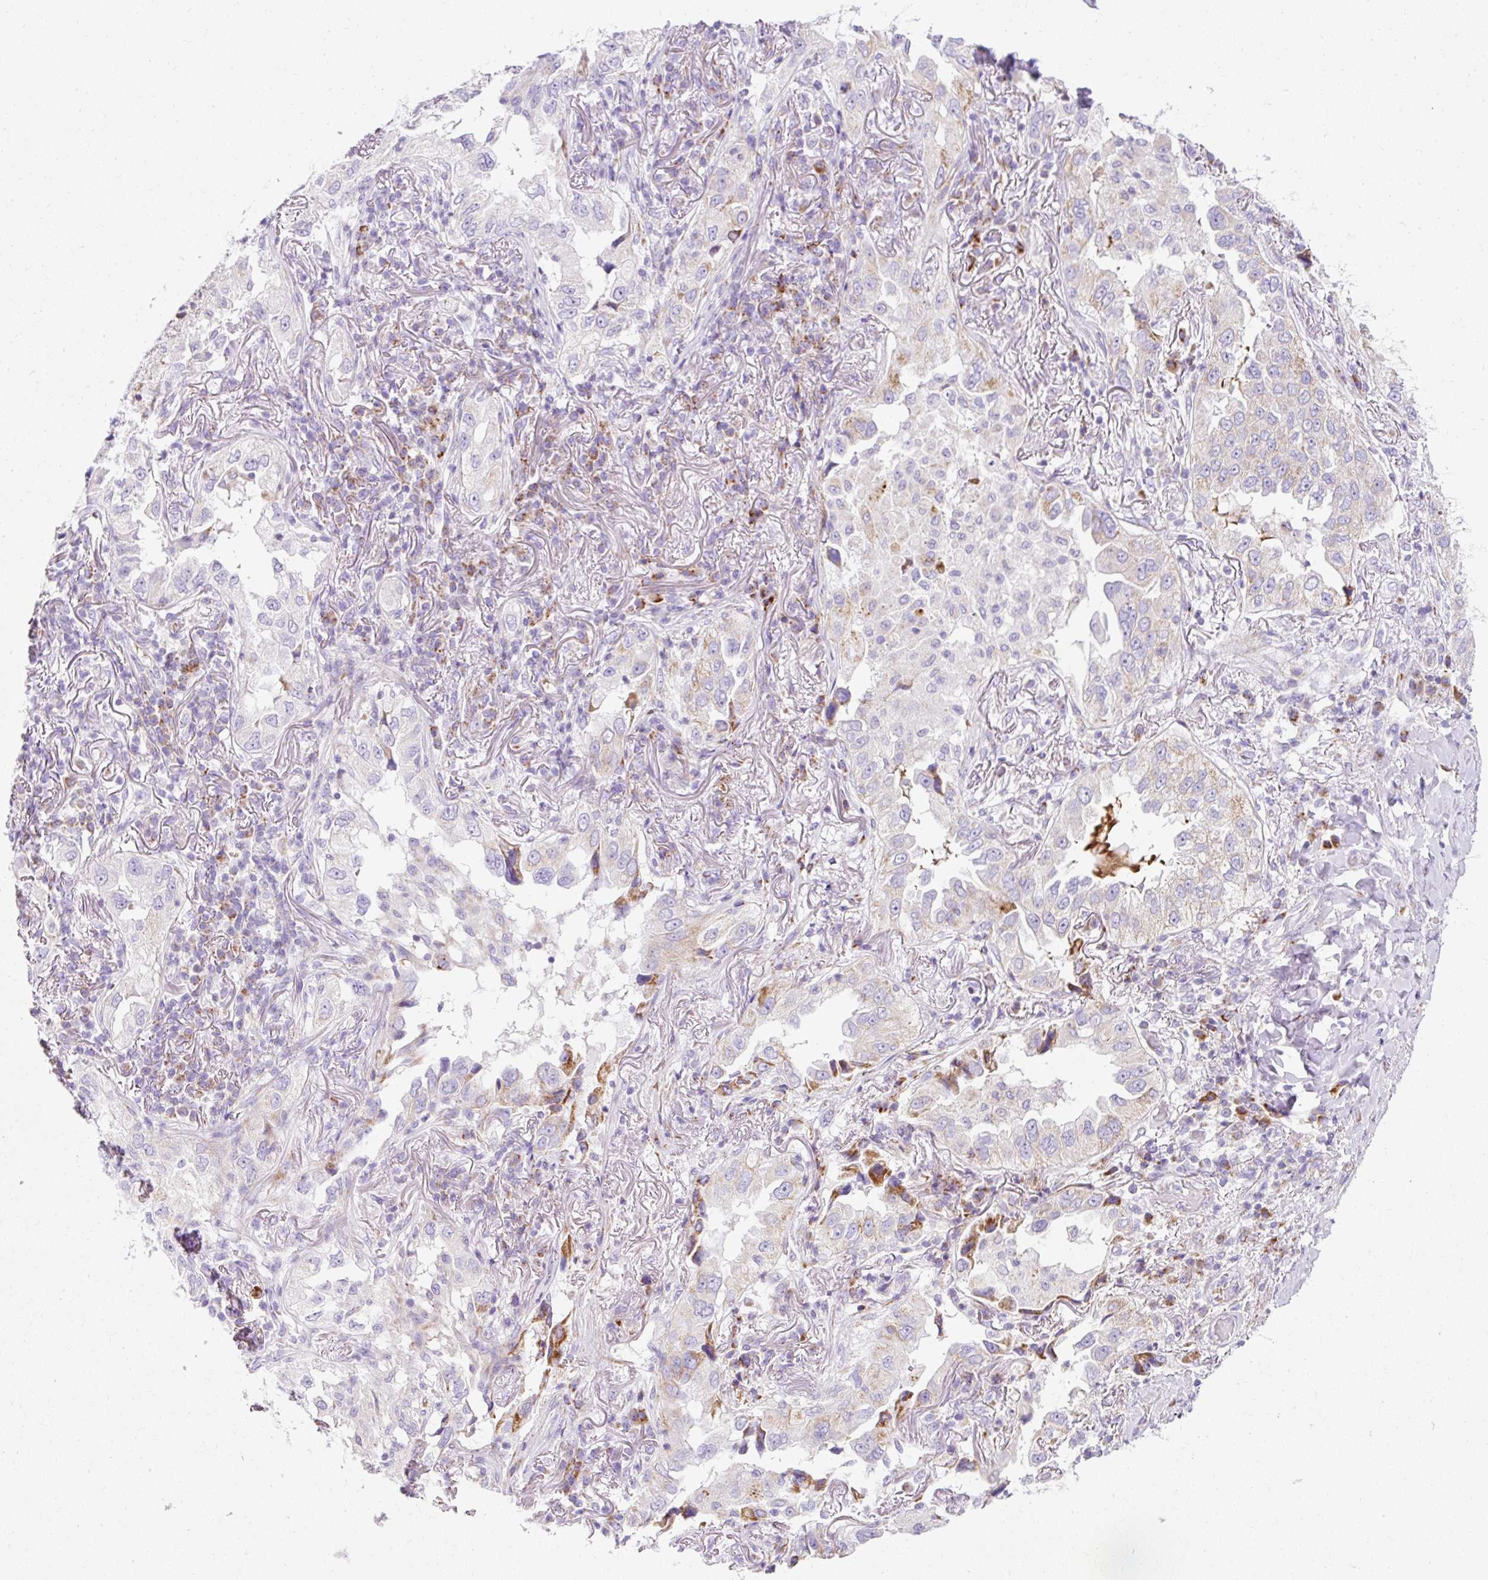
{"staining": {"intensity": "moderate", "quantity": "<25%", "location": "cytoplasmic/membranous"}, "tissue": "lung cancer", "cell_type": "Tumor cells", "image_type": "cancer", "snomed": [{"axis": "morphology", "description": "Adenocarcinoma, NOS"}, {"axis": "topography", "description": "Lung"}], "caption": "Immunohistochemical staining of lung cancer displays low levels of moderate cytoplasmic/membranous expression in approximately <25% of tumor cells. (Brightfield microscopy of DAB IHC at high magnification).", "gene": "PLPP2", "patient": {"sex": "female", "age": 69}}